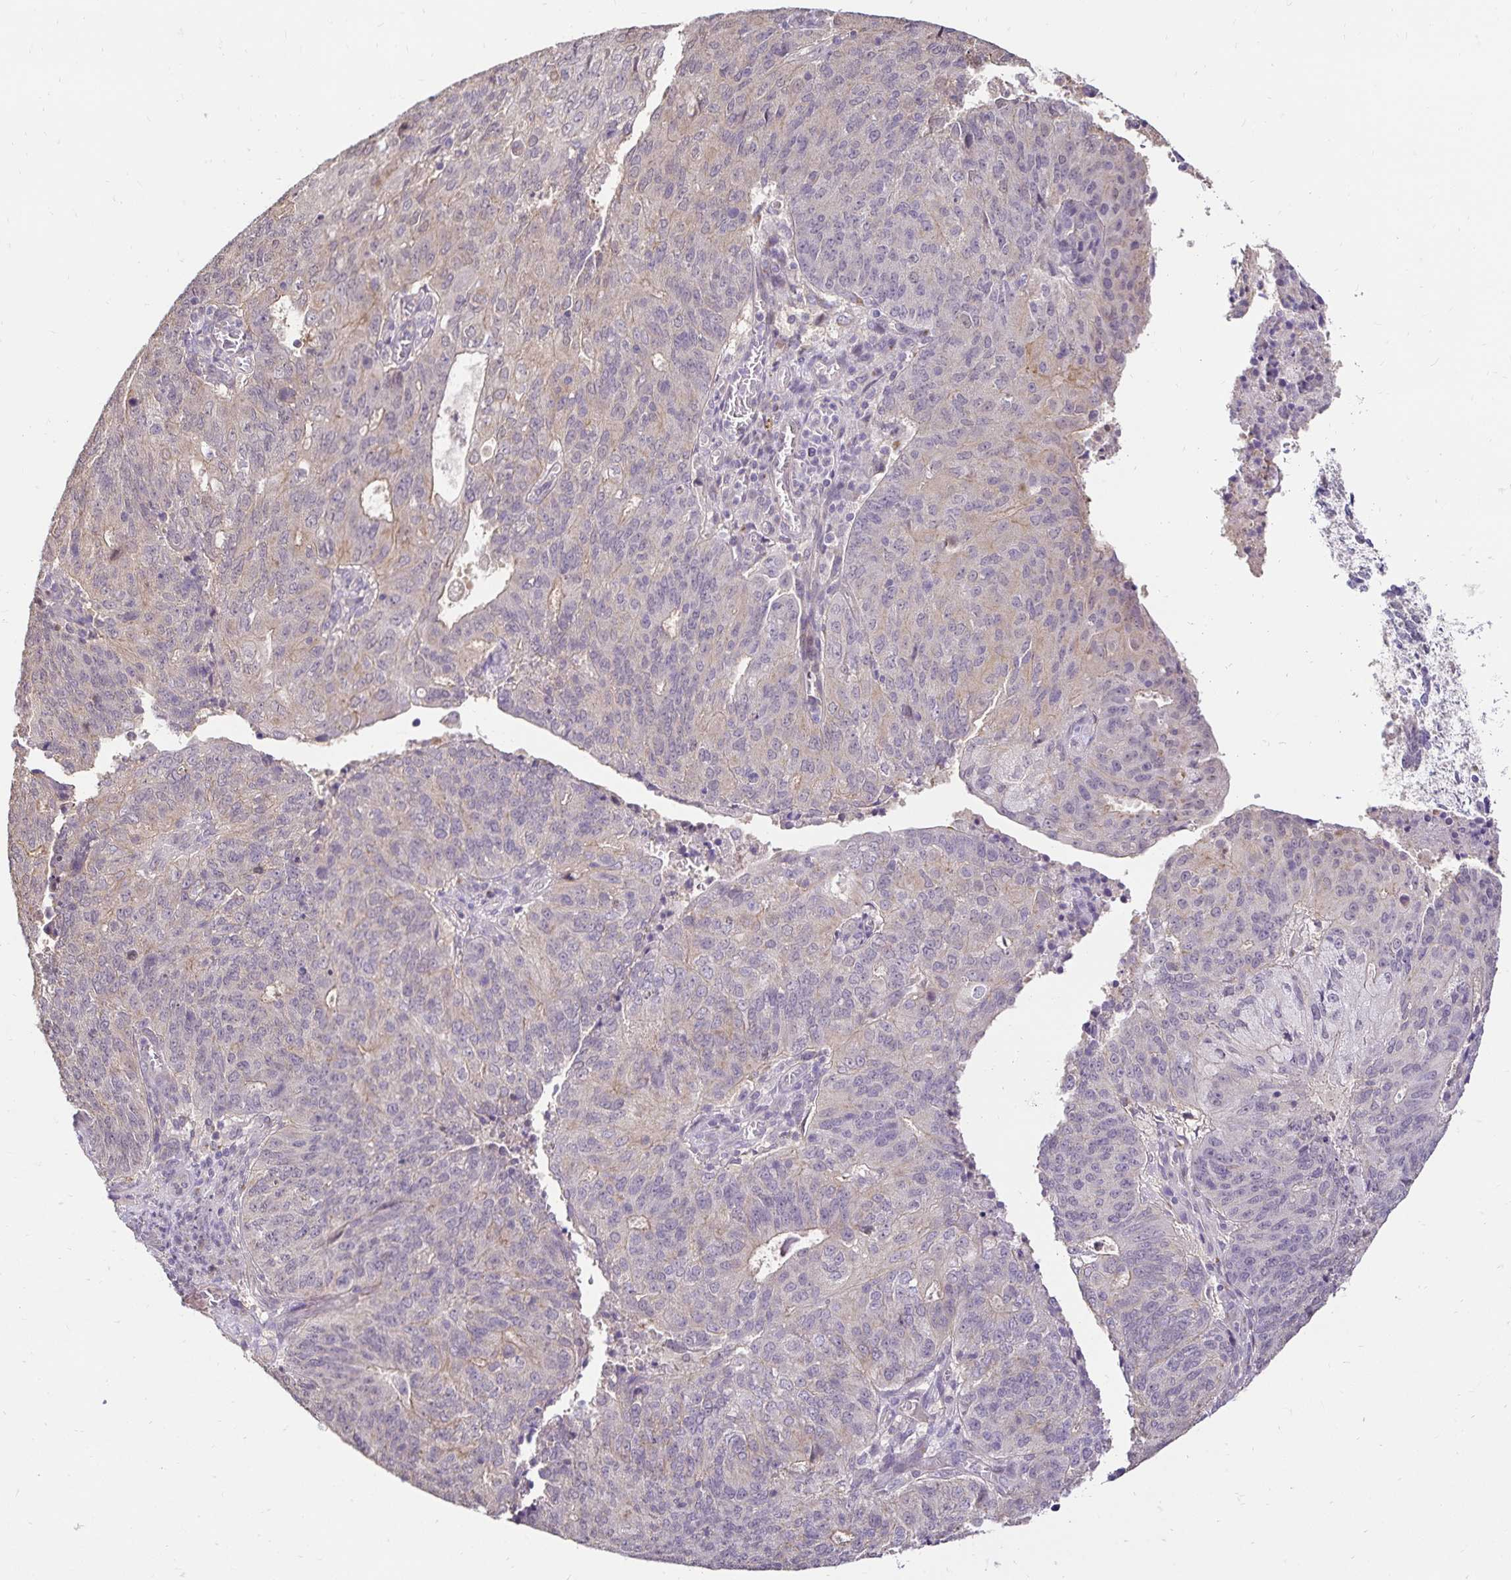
{"staining": {"intensity": "negative", "quantity": "none", "location": "none"}, "tissue": "endometrial cancer", "cell_type": "Tumor cells", "image_type": "cancer", "snomed": [{"axis": "morphology", "description": "Adenocarcinoma, NOS"}, {"axis": "topography", "description": "Endometrium"}], "caption": "Immunohistochemistry micrograph of endometrial cancer stained for a protein (brown), which shows no staining in tumor cells. (DAB IHC with hematoxylin counter stain).", "gene": "SLC9A1", "patient": {"sex": "female", "age": 82}}